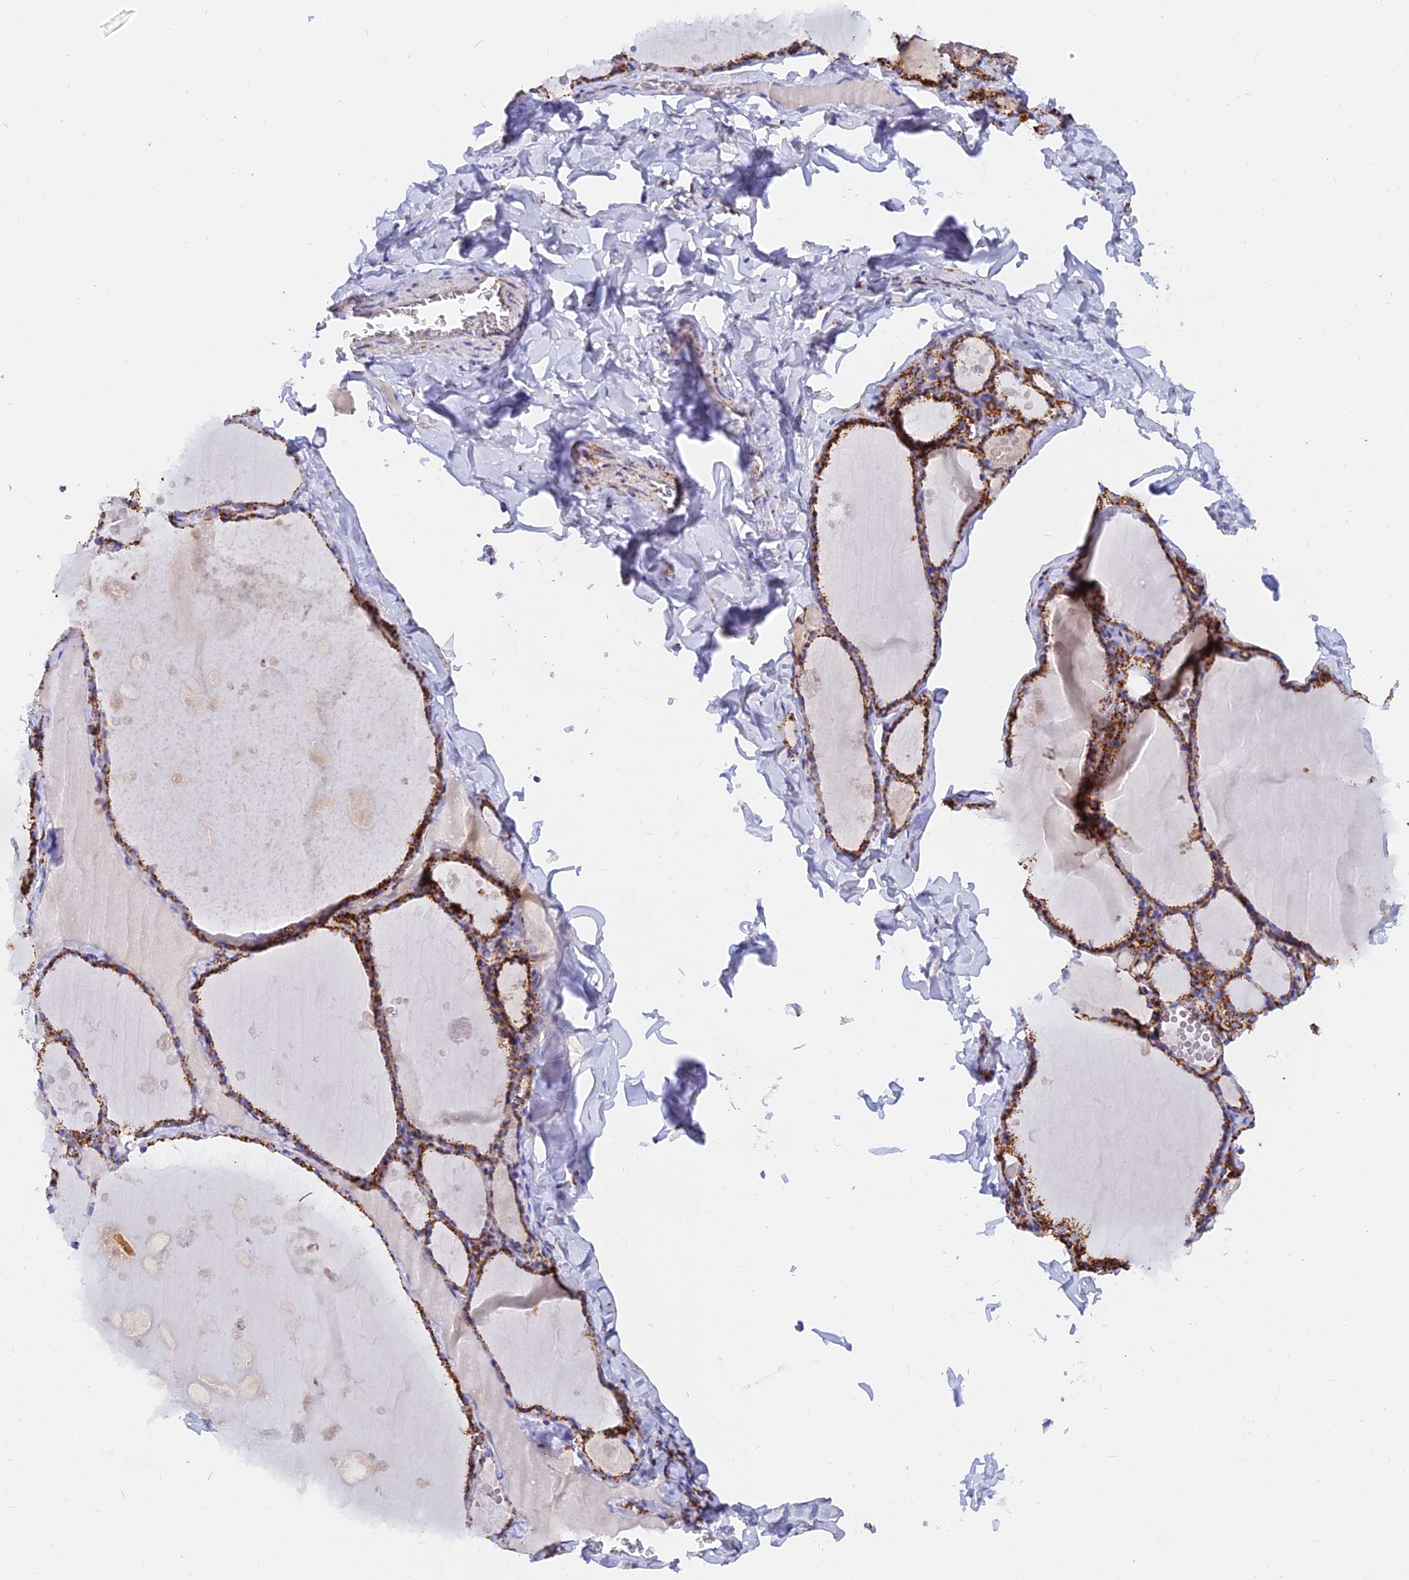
{"staining": {"intensity": "strong", "quantity": ">75%", "location": "cytoplasmic/membranous"}, "tissue": "thyroid gland", "cell_type": "Glandular cells", "image_type": "normal", "snomed": [{"axis": "morphology", "description": "Normal tissue, NOS"}, {"axis": "topography", "description": "Thyroid gland"}], "caption": "Glandular cells show strong cytoplasmic/membranous staining in approximately >75% of cells in benign thyroid gland. Nuclei are stained in blue.", "gene": "NDUFB6", "patient": {"sex": "male", "age": 56}}